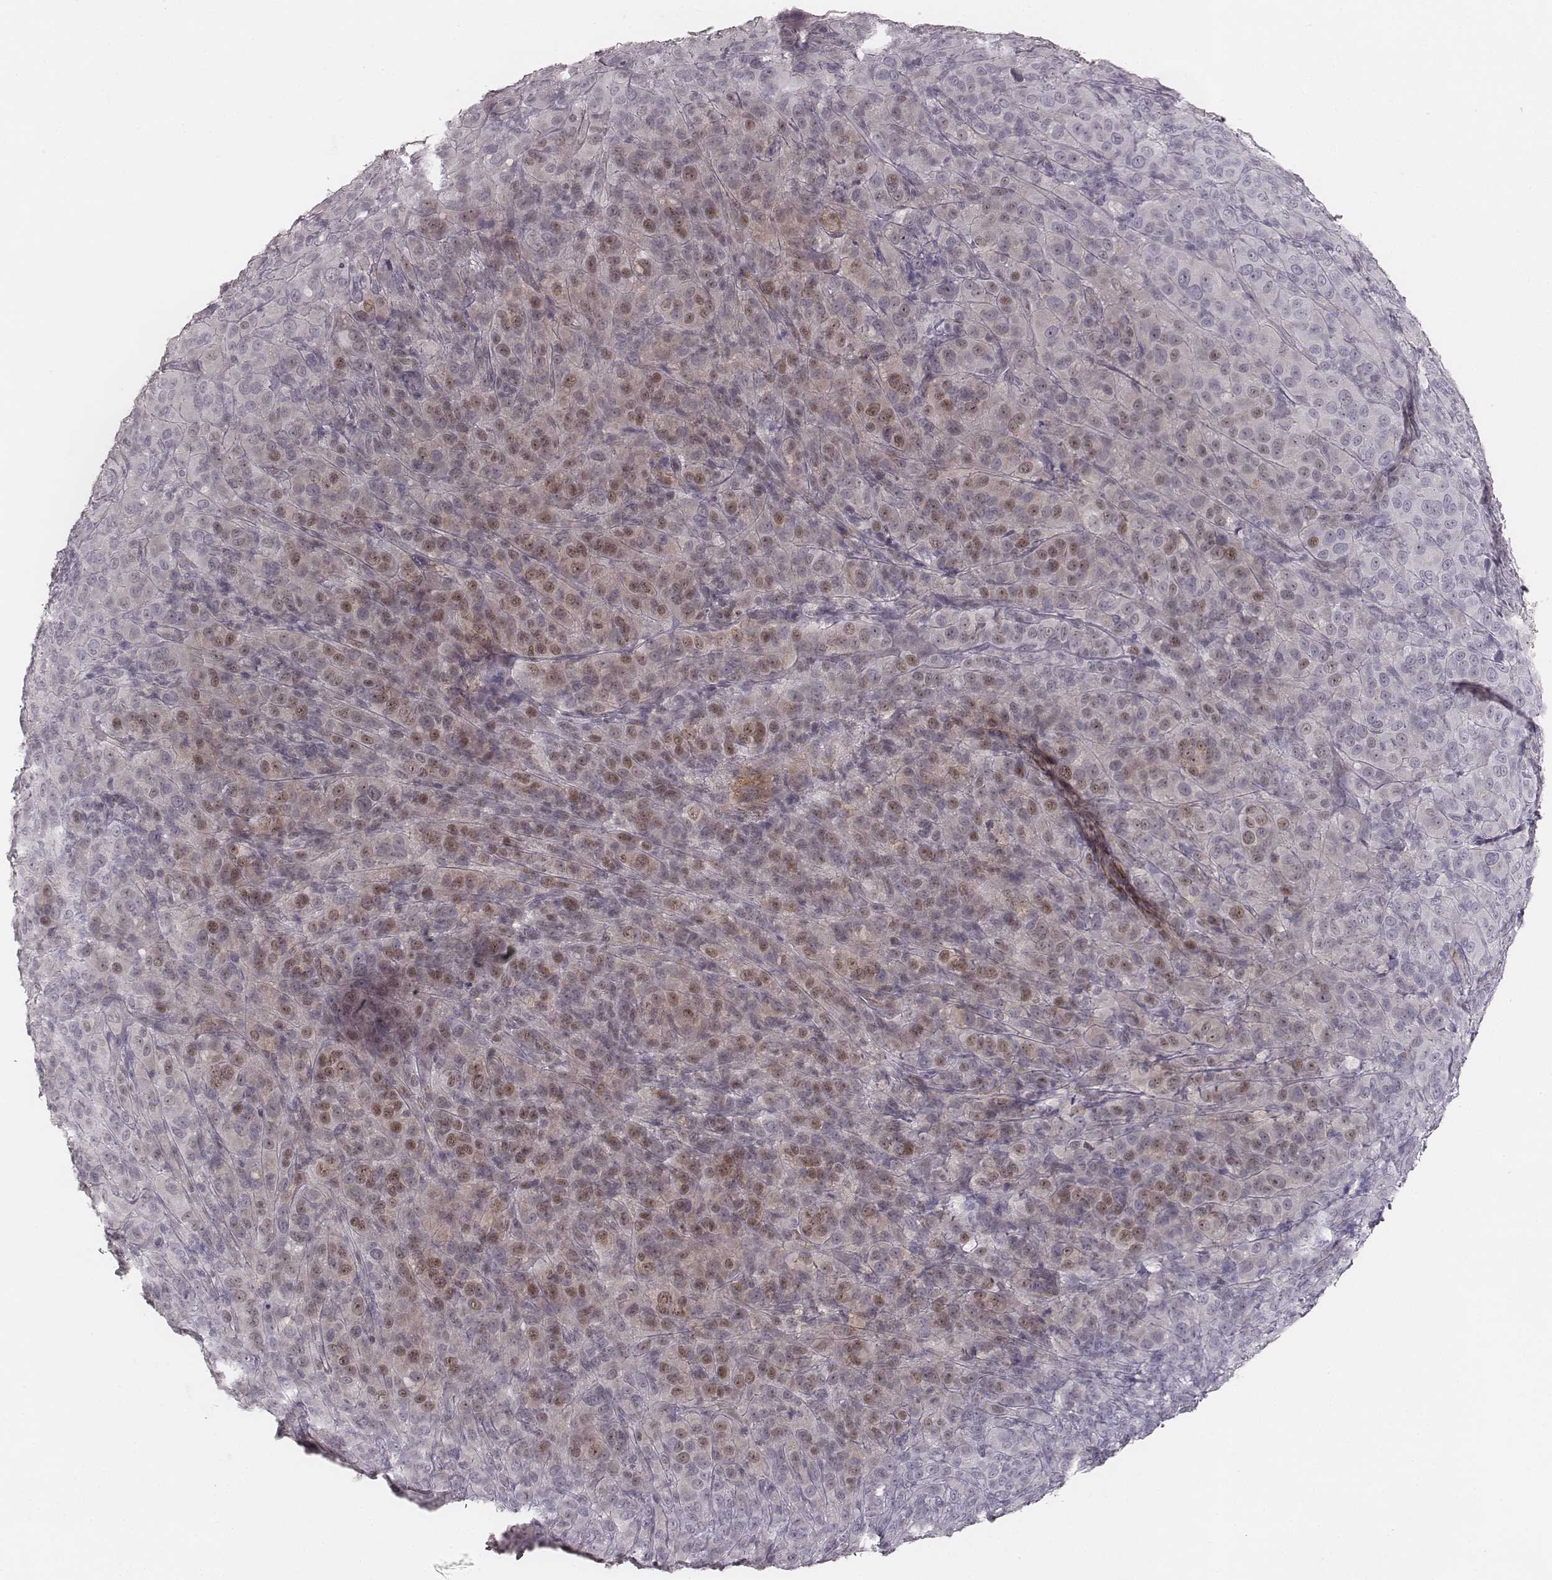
{"staining": {"intensity": "moderate", "quantity": "25%-75%", "location": "nuclear"}, "tissue": "melanoma", "cell_type": "Tumor cells", "image_type": "cancer", "snomed": [{"axis": "morphology", "description": "Malignant melanoma, NOS"}, {"axis": "topography", "description": "Skin"}], "caption": "Immunohistochemistry of human melanoma displays medium levels of moderate nuclear expression in about 25%-75% of tumor cells.", "gene": "MADCAM1", "patient": {"sex": "female", "age": 87}}